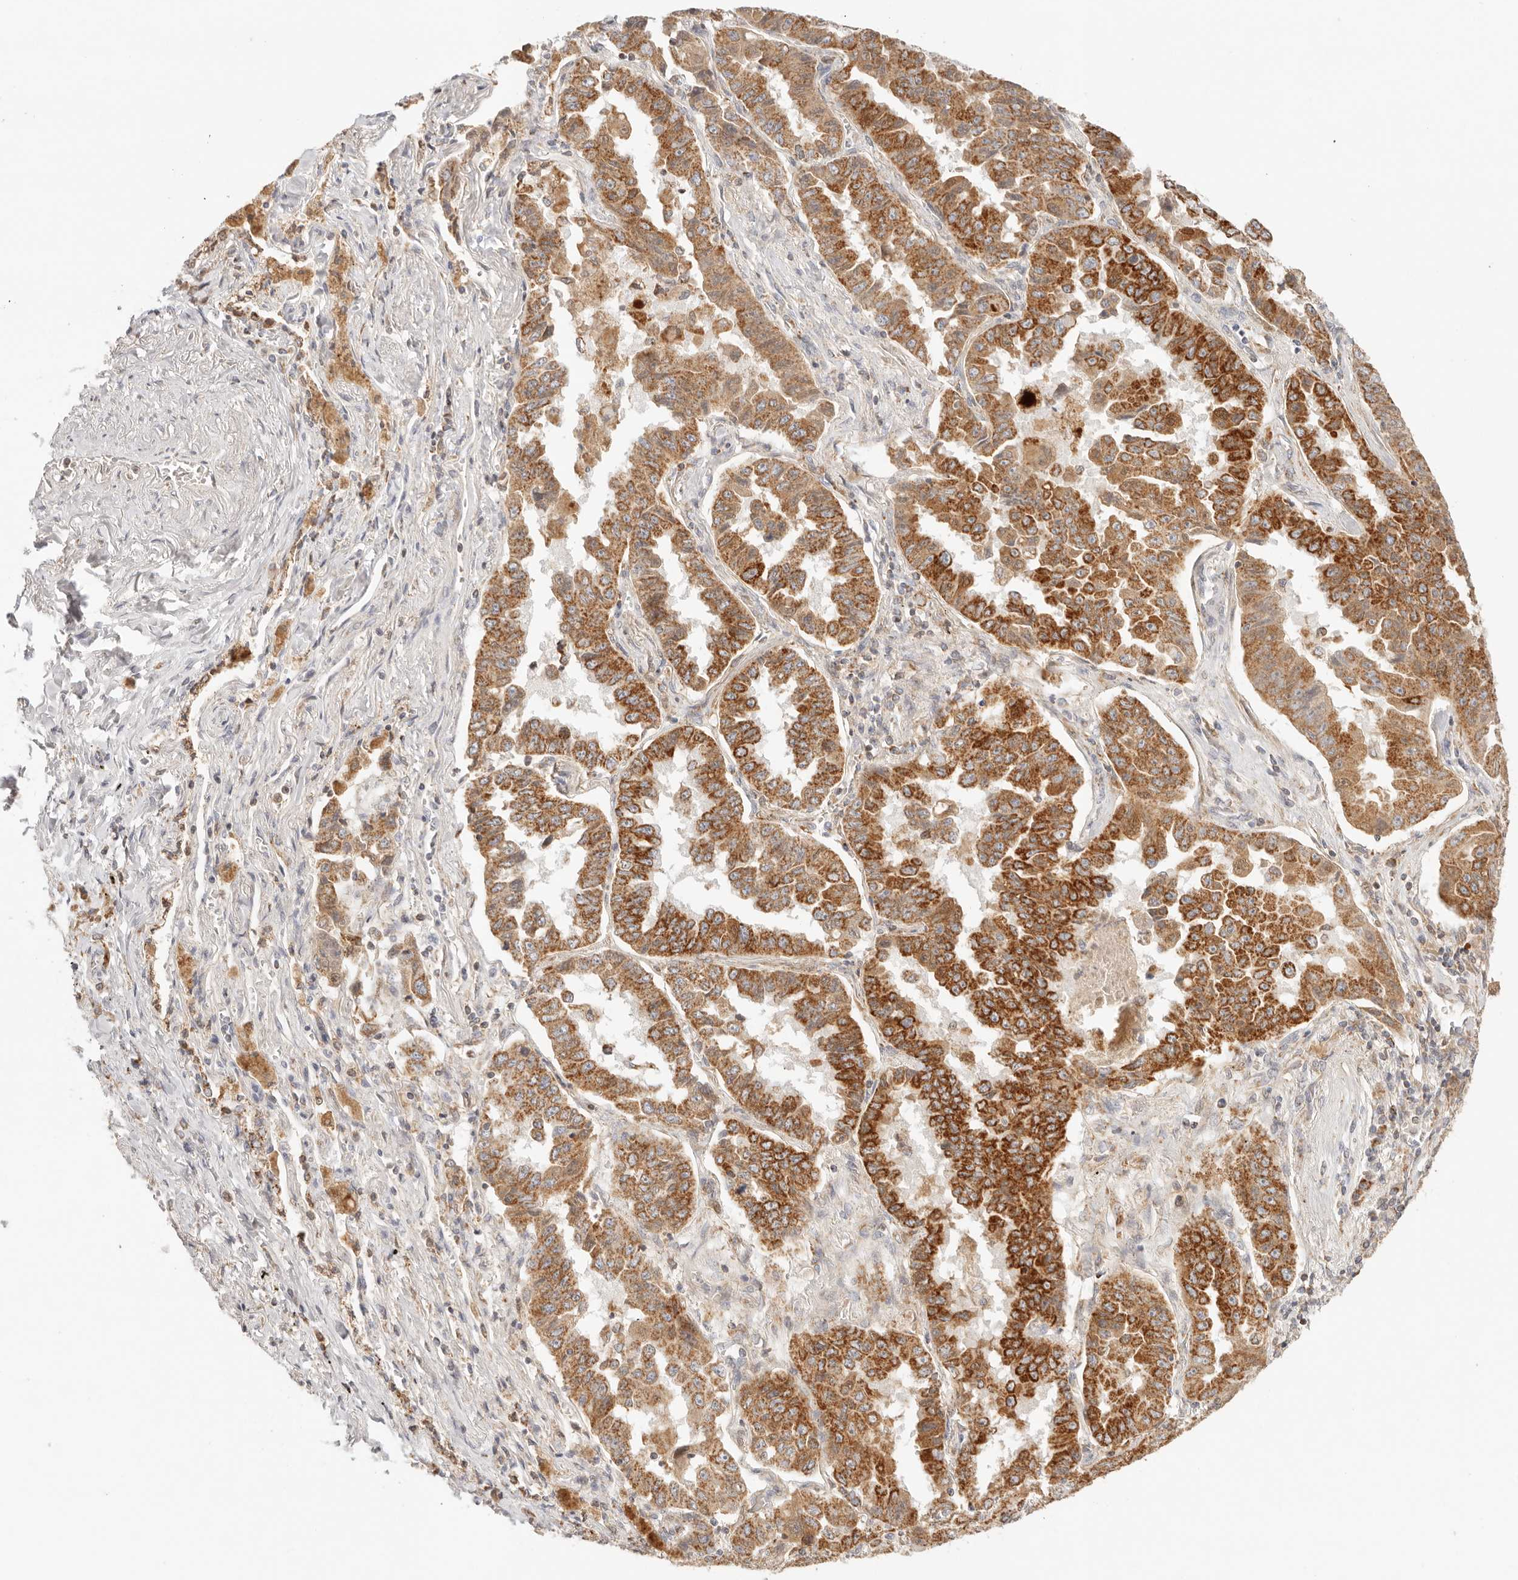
{"staining": {"intensity": "strong", "quantity": ">75%", "location": "cytoplasmic/membranous"}, "tissue": "lung cancer", "cell_type": "Tumor cells", "image_type": "cancer", "snomed": [{"axis": "morphology", "description": "Adenocarcinoma, NOS"}, {"axis": "topography", "description": "Lung"}], "caption": "The micrograph reveals a brown stain indicating the presence of a protein in the cytoplasmic/membranous of tumor cells in lung cancer (adenocarcinoma). (IHC, brightfield microscopy, high magnification).", "gene": "COA6", "patient": {"sex": "female", "age": 51}}